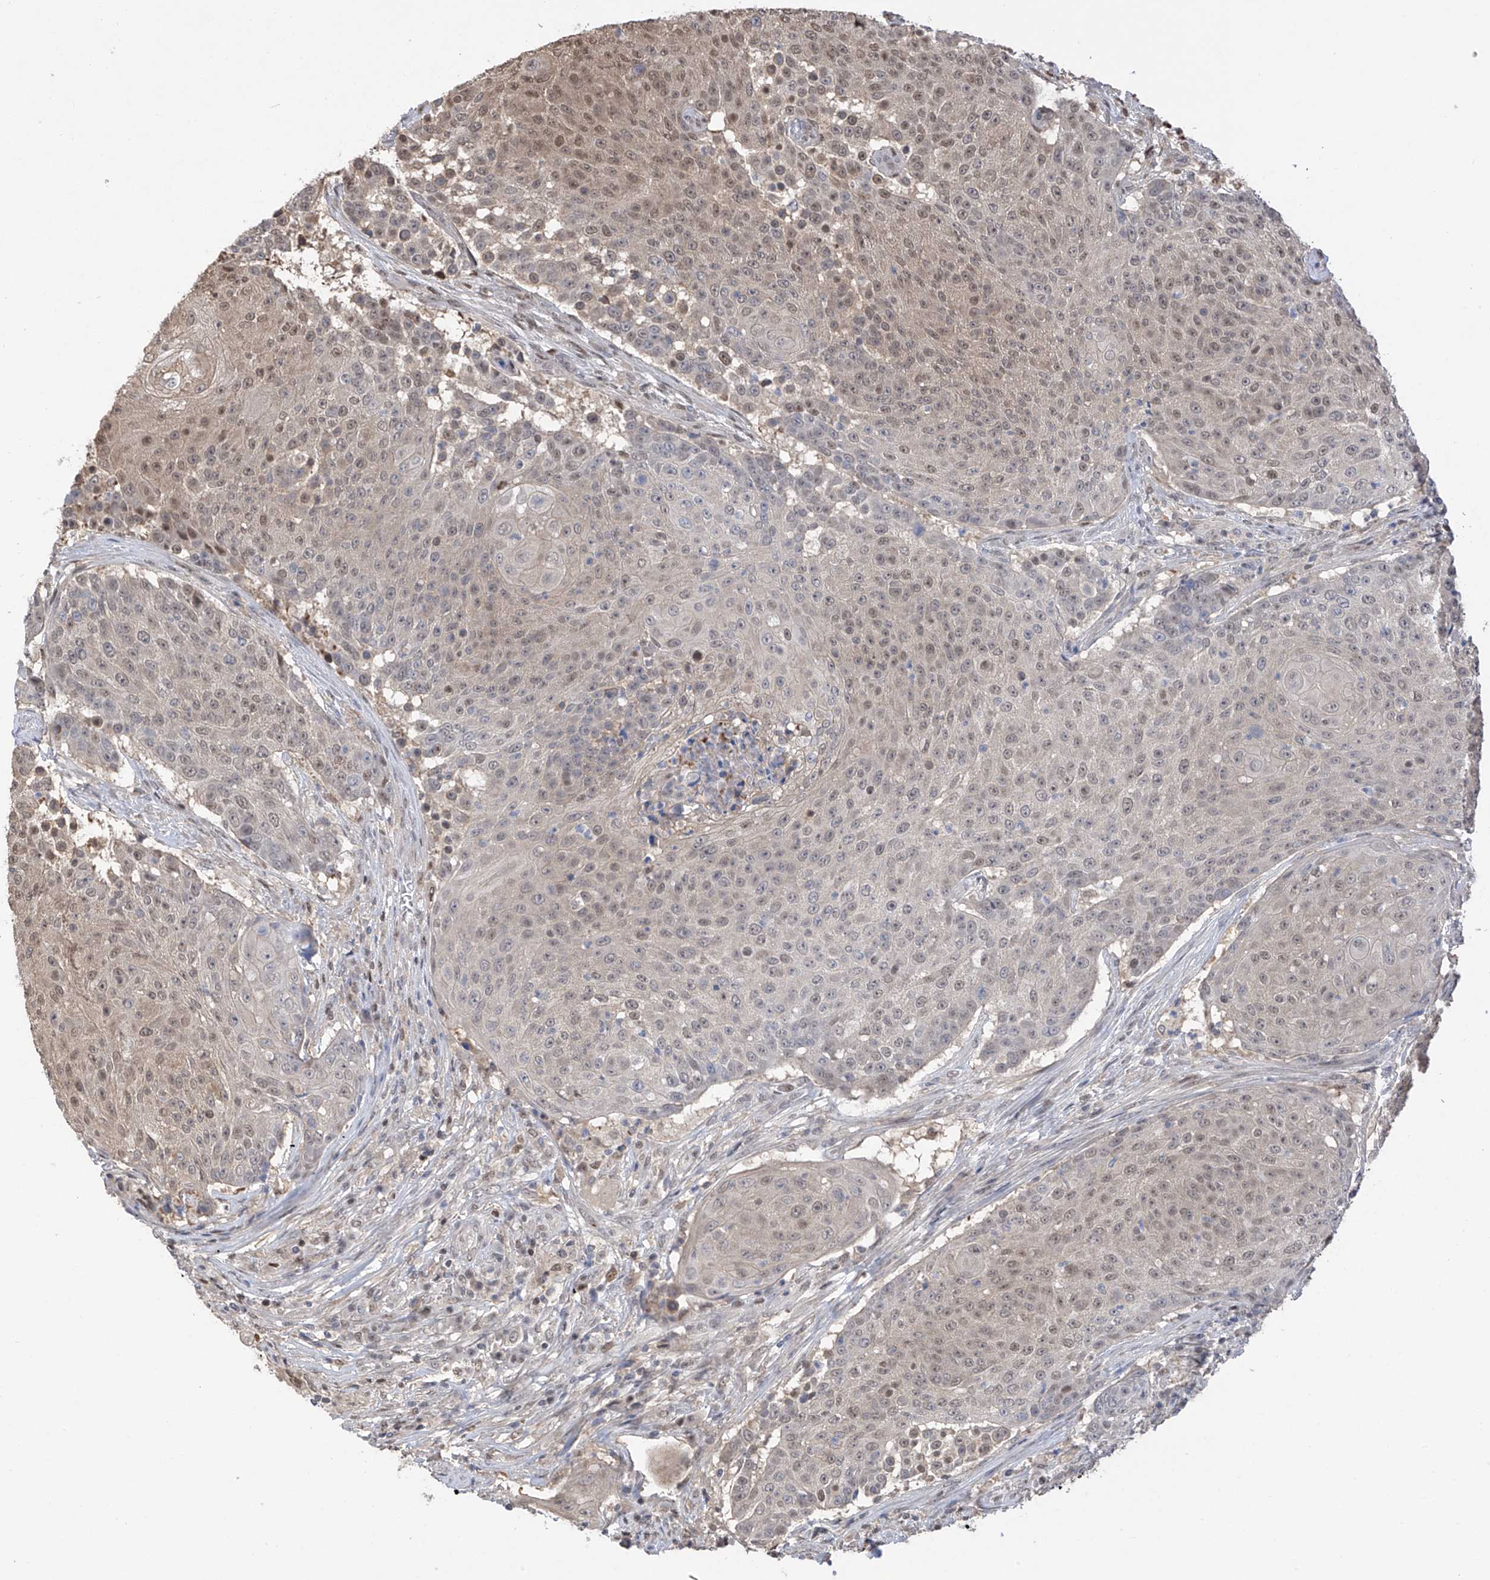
{"staining": {"intensity": "weak", "quantity": "25%-75%", "location": "nuclear"}, "tissue": "urothelial cancer", "cell_type": "Tumor cells", "image_type": "cancer", "snomed": [{"axis": "morphology", "description": "Urothelial carcinoma, High grade"}, {"axis": "topography", "description": "Urinary bladder"}], "caption": "Human urothelial carcinoma (high-grade) stained with a brown dye exhibits weak nuclear positive staining in approximately 25%-75% of tumor cells.", "gene": "PMM1", "patient": {"sex": "female", "age": 63}}